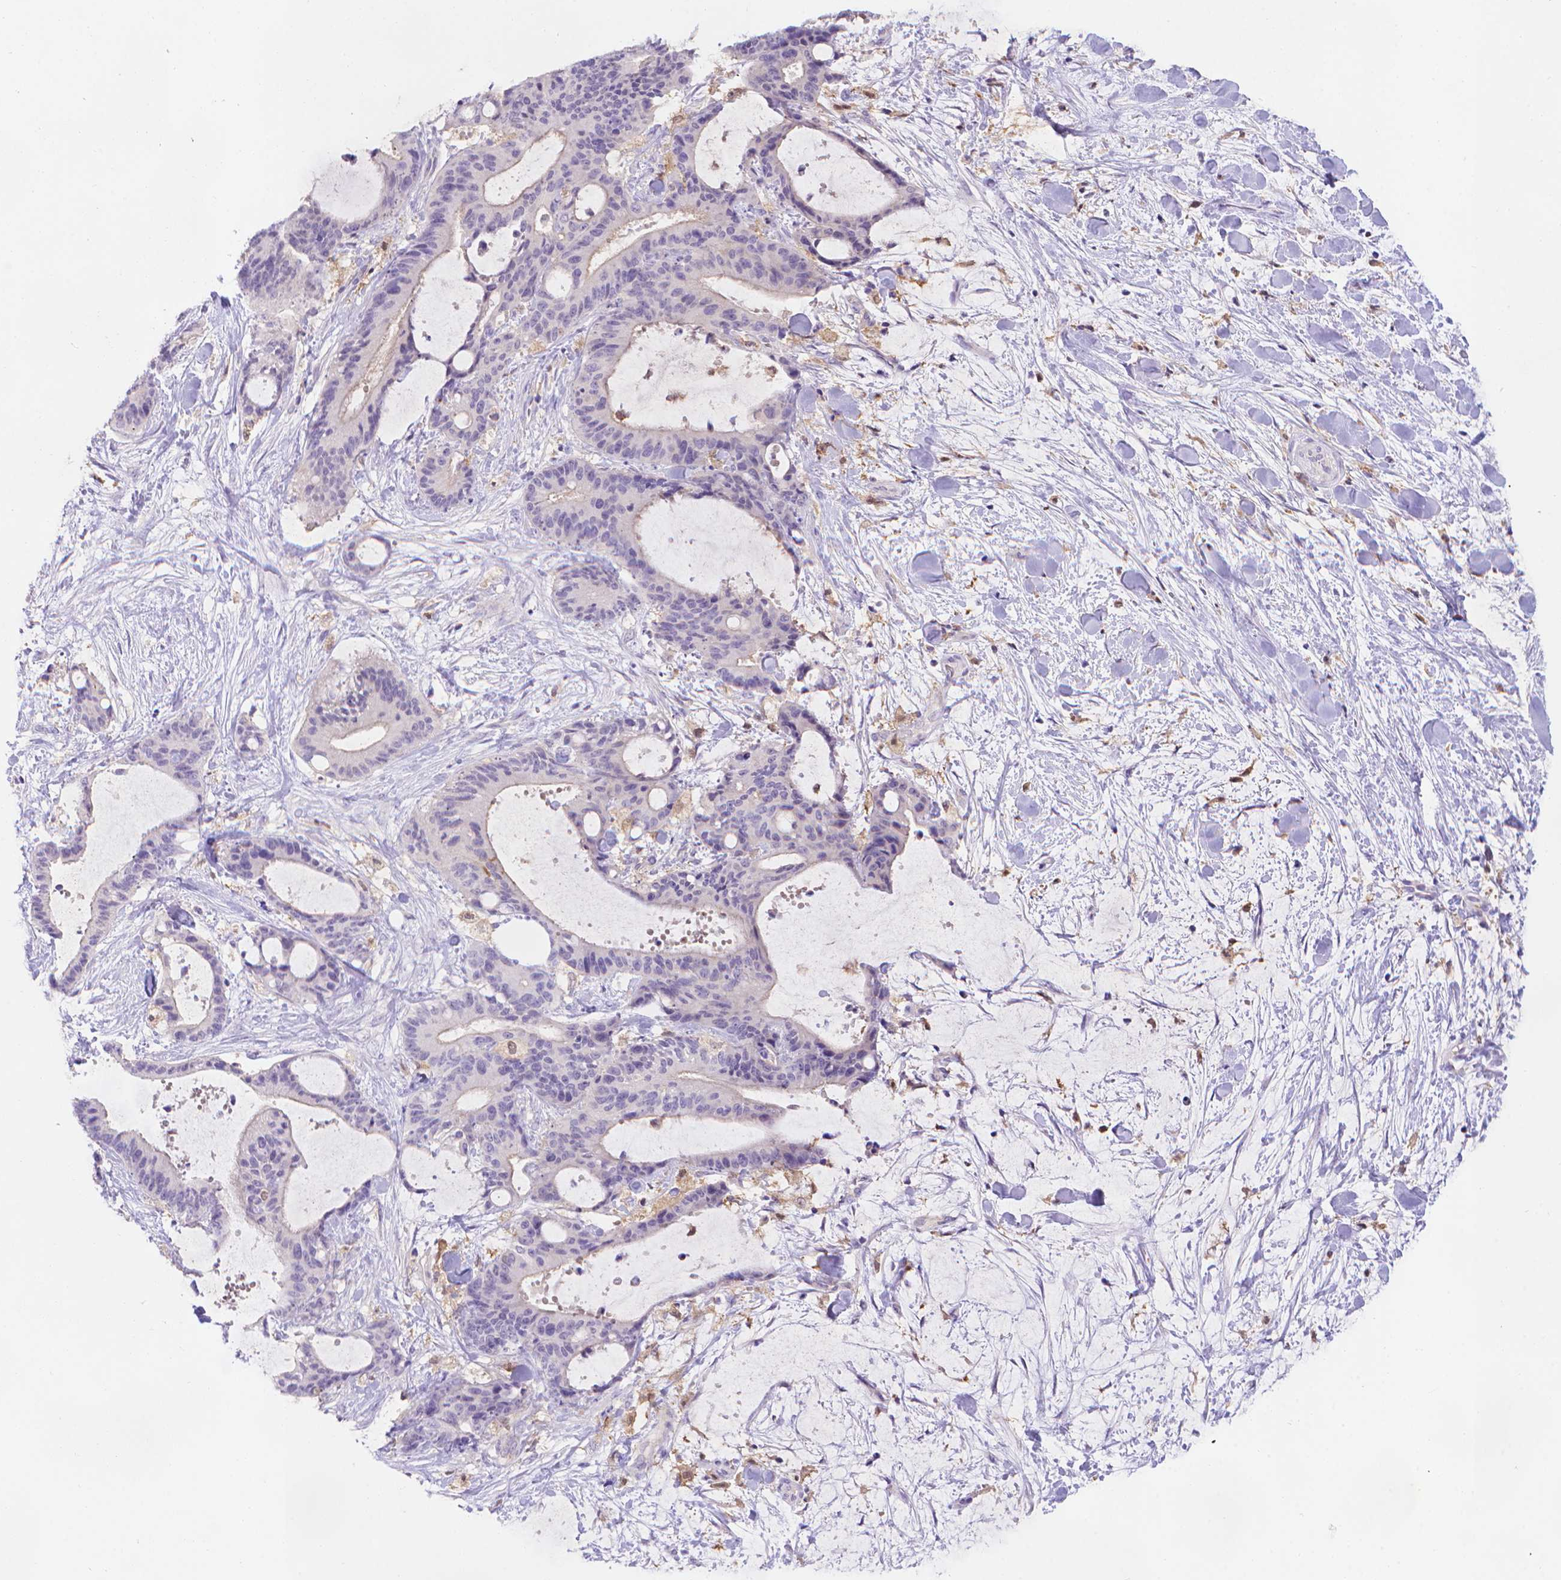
{"staining": {"intensity": "negative", "quantity": "none", "location": "none"}, "tissue": "liver cancer", "cell_type": "Tumor cells", "image_type": "cancer", "snomed": [{"axis": "morphology", "description": "Cholangiocarcinoma"}, {"axis": "topography", "description": "Liver"}], "caption": "This is an immunohistochemistry micrograph of human cholangiocarcinoma (liver). There is no staining in tumor cells.", "gene": "FGD2", "patient": {"sex": "female", "age": 73}}